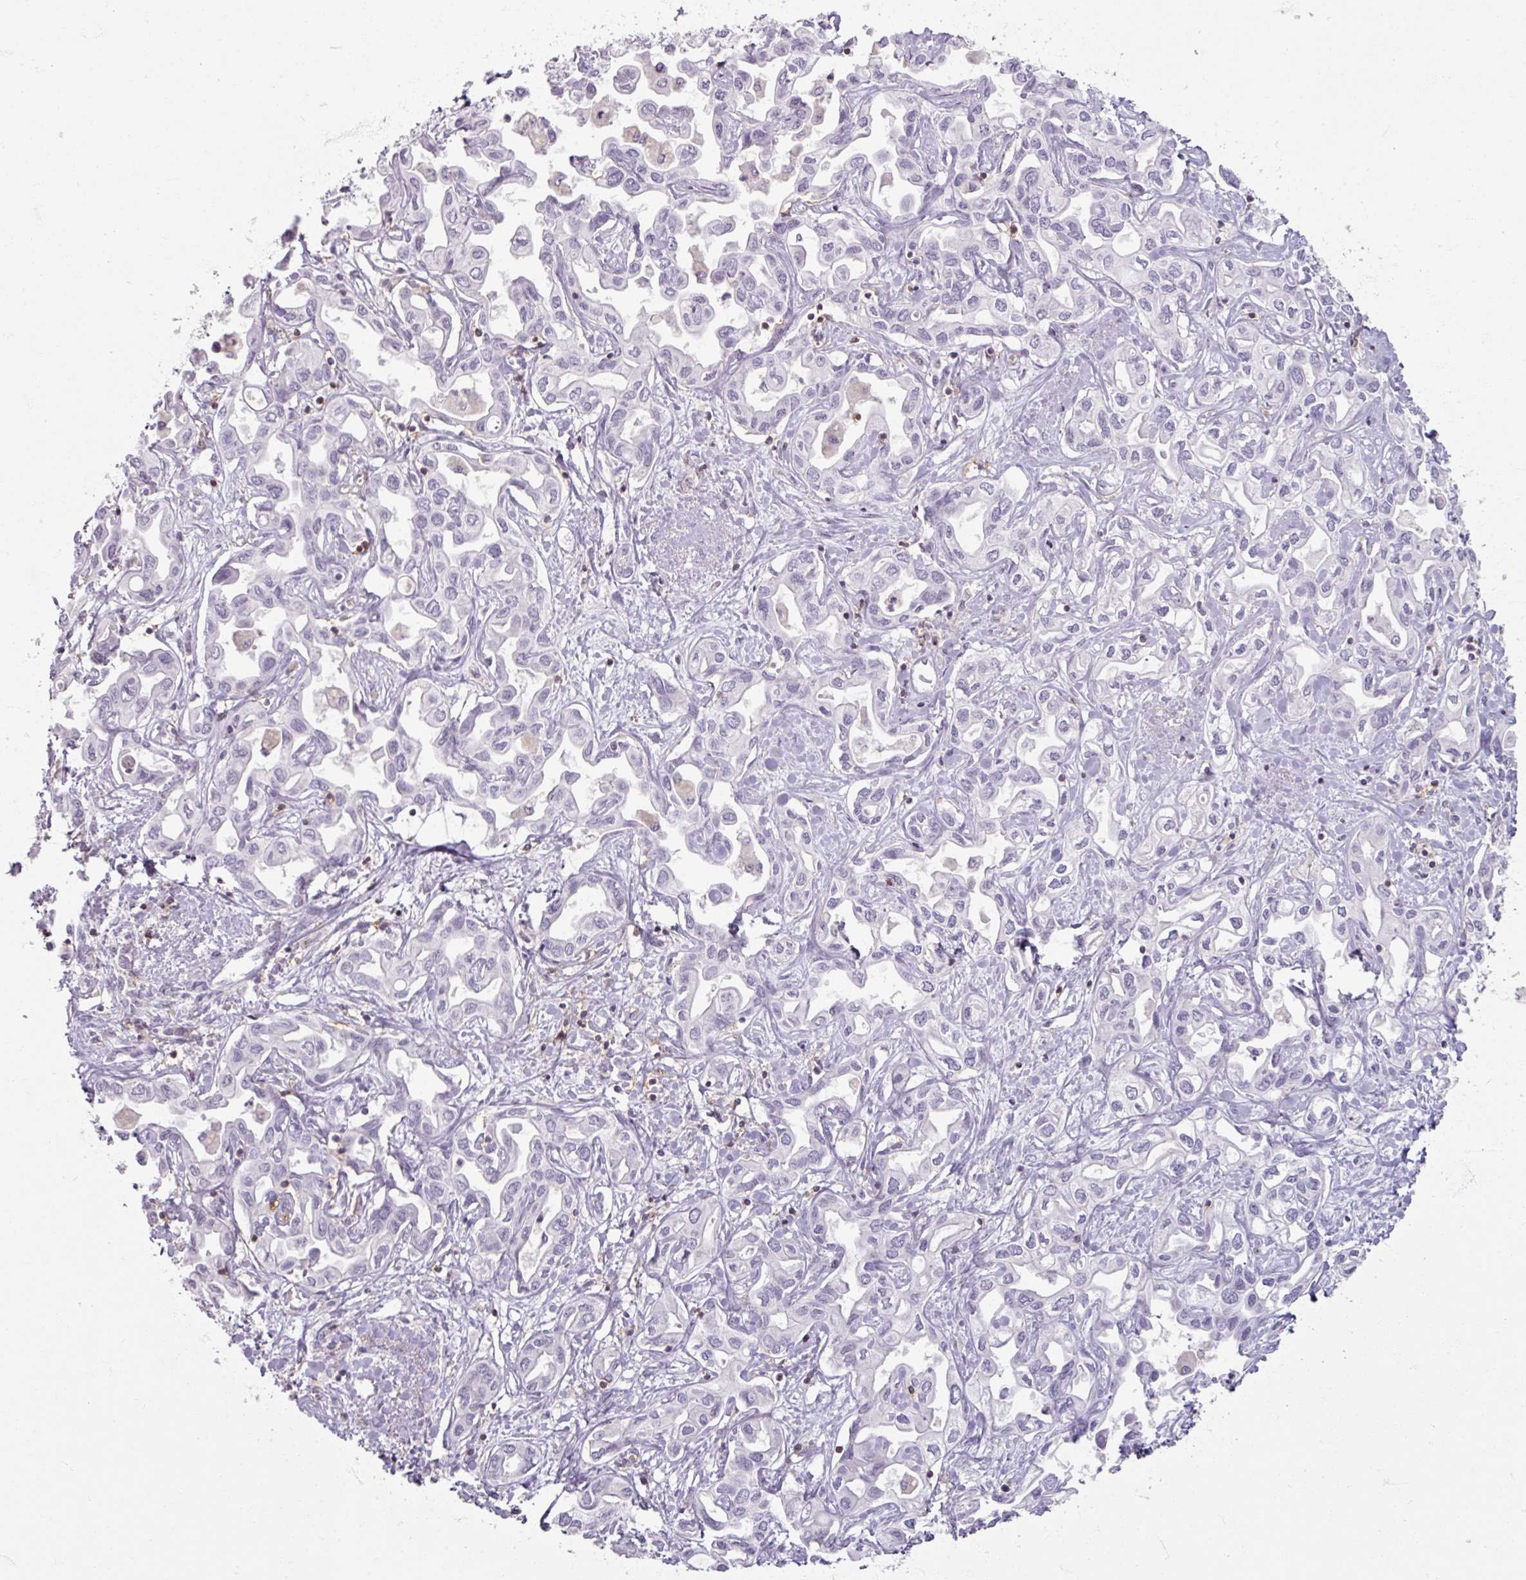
{"staining": {"intensity": "negative", "quantity": "none", "location": "none"}, "tissue": "liver cancer", "cell_type": "Tumor cells", "image_type": "cancer", "snomed": [{"axis": "morphology", "description": "Cholangiocarcinoma"}, {"axis": "topography", "description": "Liver"}], "caption": "The histopathology image demonstrates no staining of tumor cells in liver cancer (cholangiocarcinoma).", "gene": "PTPRC", "patient": {"sex": "female", "age": 64}}